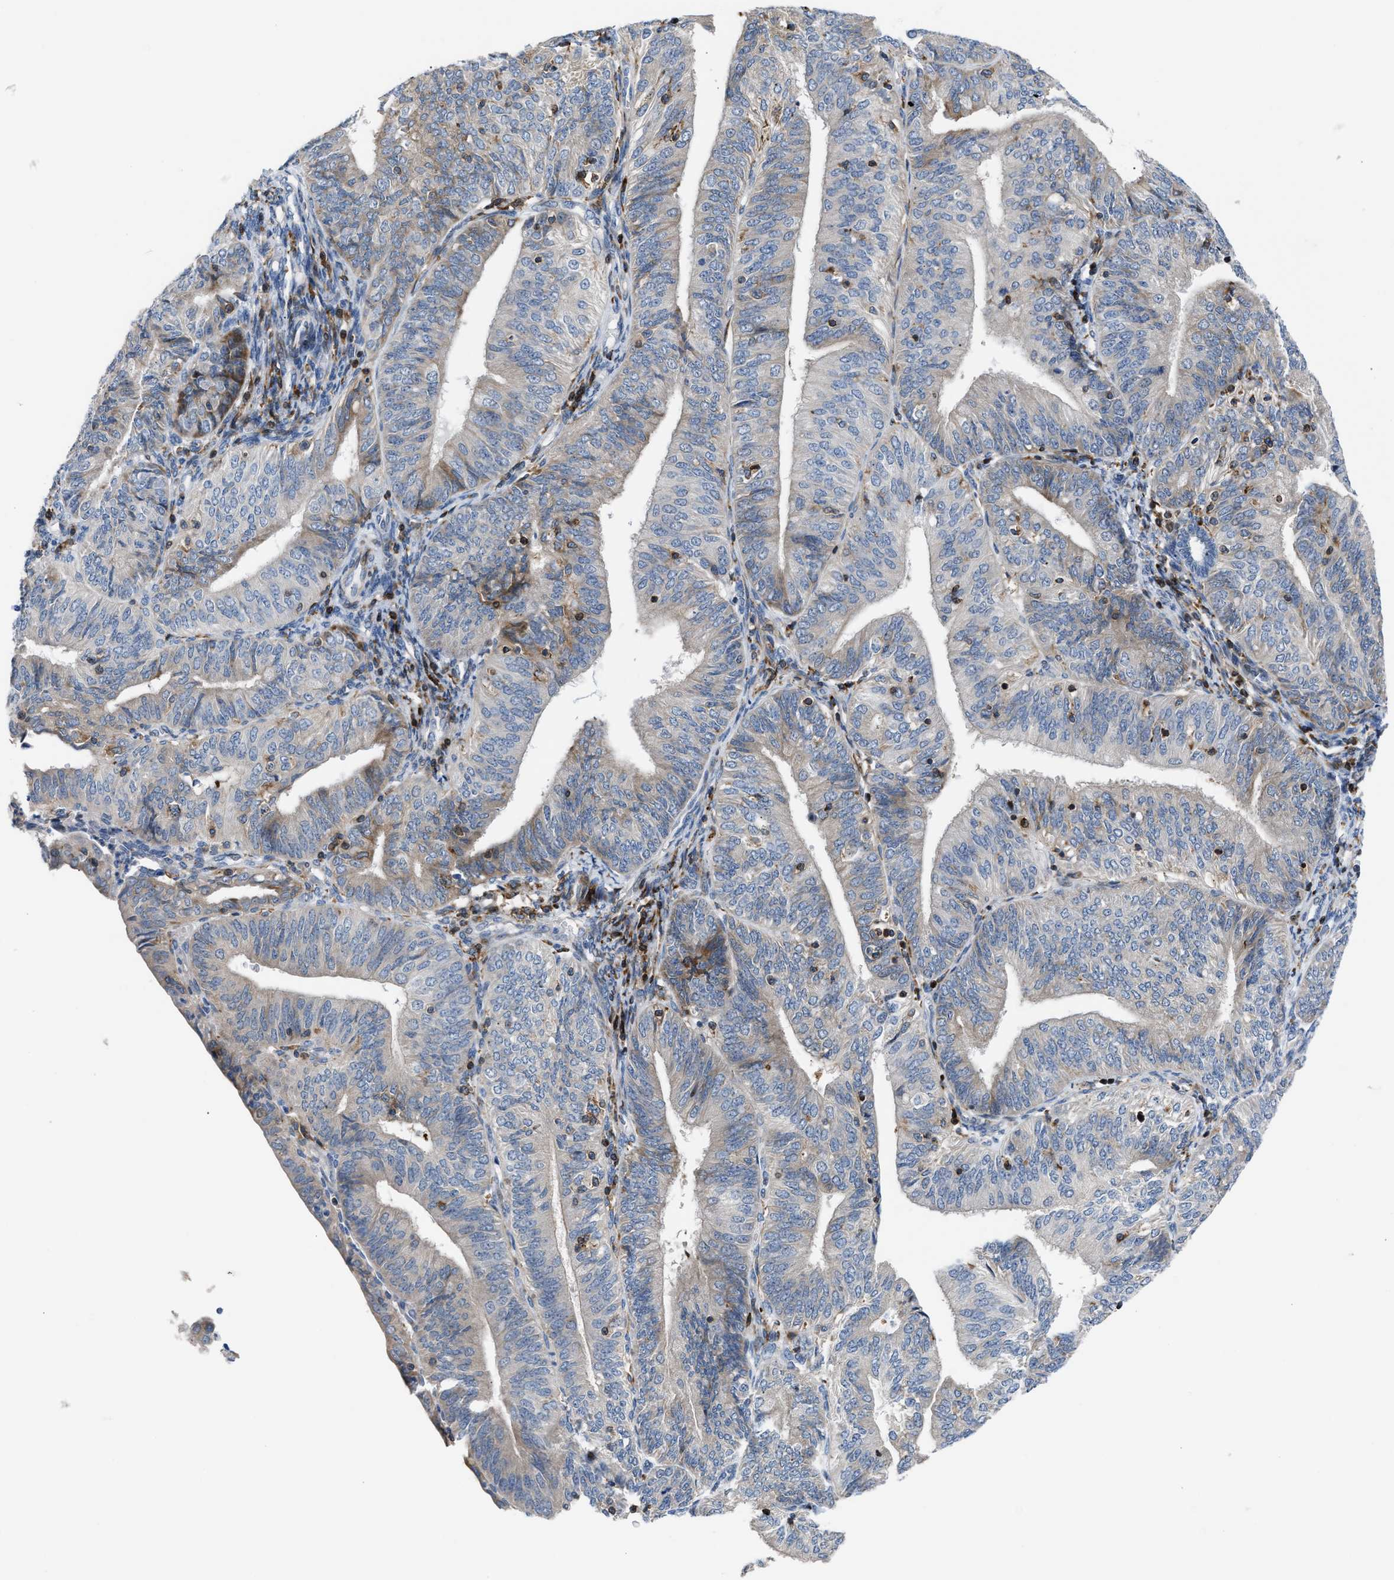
{"staining": {"intensity": "weak", "quantity": "<25%", "location": "cytoplasmic/membranous"}, "tissue": "endometrial cancer", "cell_type": "Tumor cells", "image_type": "cancer", "snomed": [{"axis": "morphology", "description": "Adenocarcinoma, NOS"}, {"axis": "topography", "description": "Endometrium"}], "caption": "DAB (3,3'-diaminobenzidine) immunohistochemical staining of human adenocarcinoma (endometrial) shows no significant positivity in tumor cells. The staining was performed using DAB (3,3'-diaminobenzidine) to visualize the protein expression in brown, while the nuclei were stained in blue with hematoxylin (Magnification: 20x).", "gene": "ATP9A", "patient": {"sex": "female", "age": 58}}